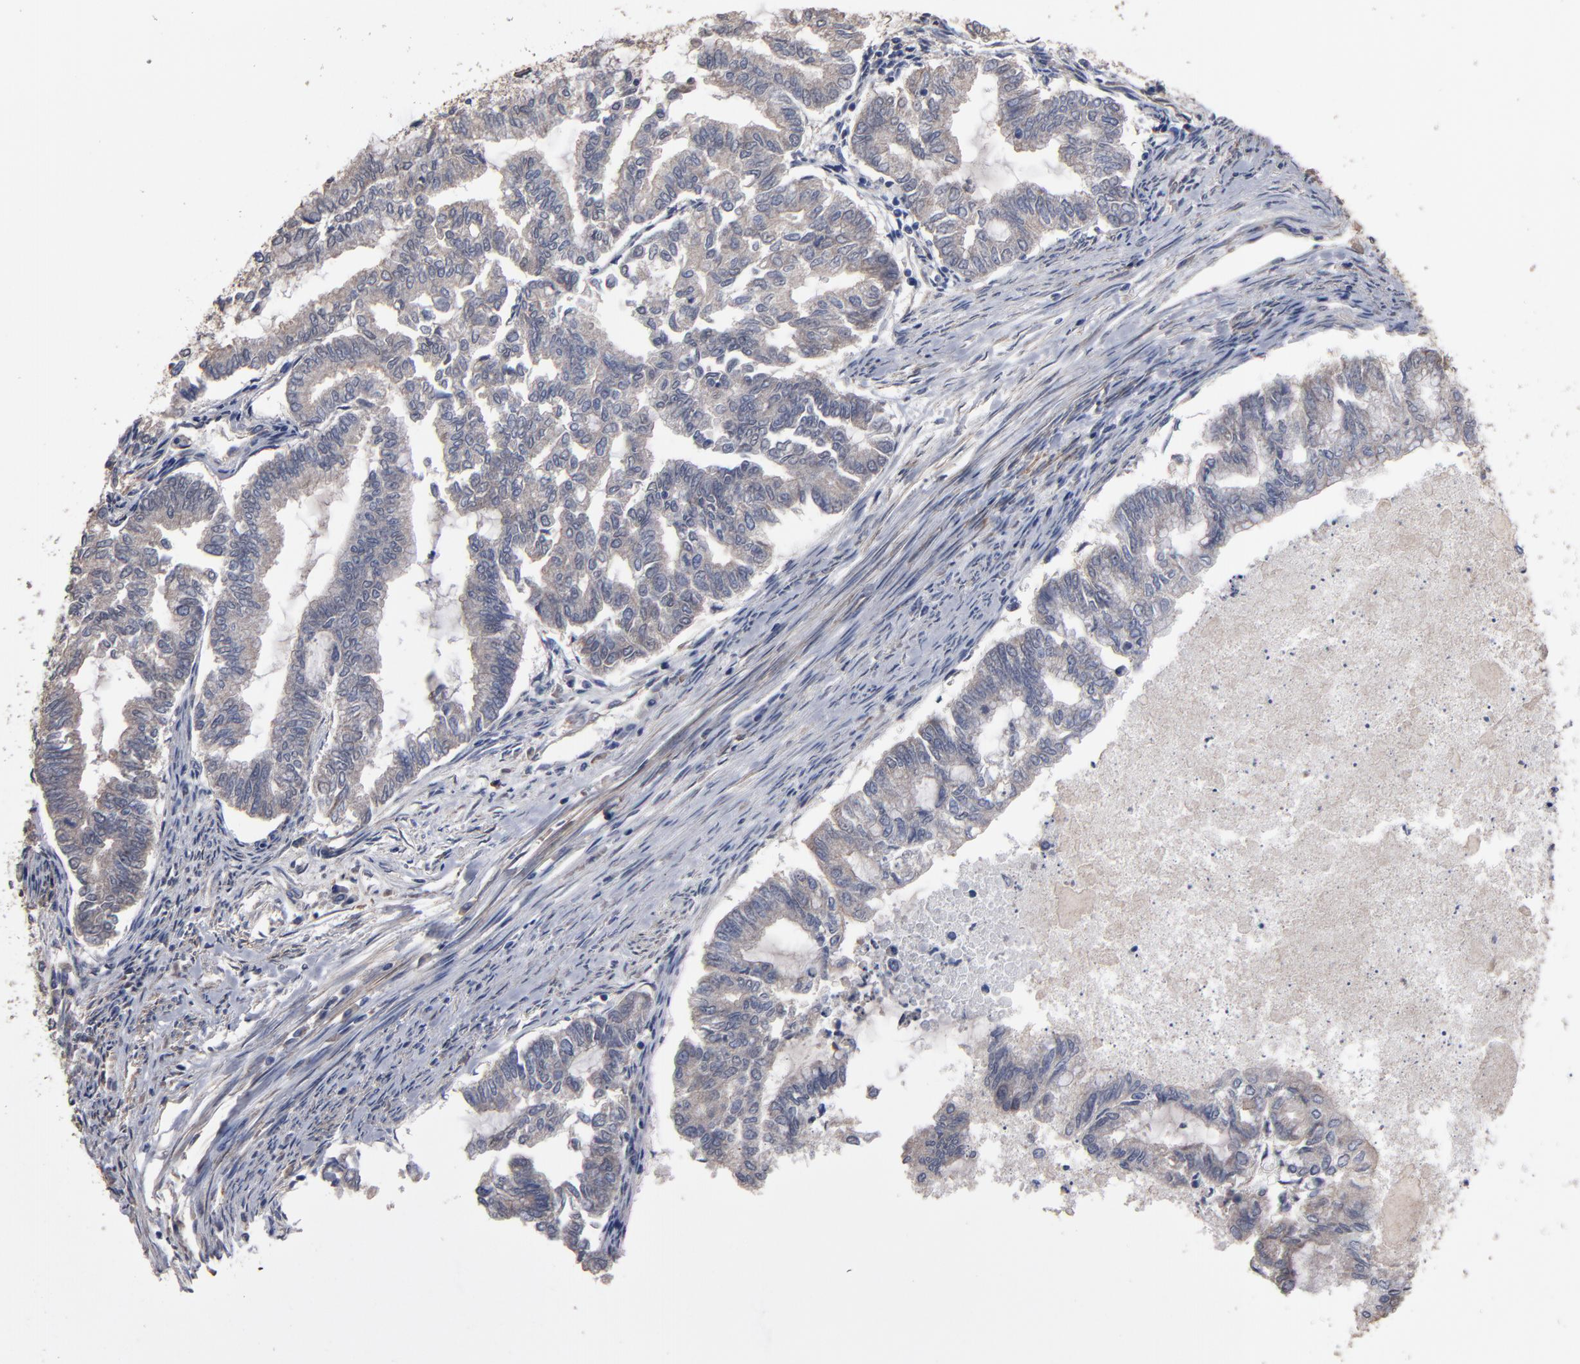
{"staining": {"intensity": "weak", "quantity": ">75%", "location": "cytoplasmic/membranous"}, "tissue": "endometrial cancer", "cell_type": "Tumor cells", "image_type": "cancer", "snomed": [{"axis": "morphology", "description": "Adenocarcinoma, NOS"}, {"axis": "topography", "description": "Endometrium"}], "caption": "This is a histology image of IHC staining of endometrial cancer, which shows weak positivity in the cytoplasmic/membranous of tumor cells.", "gene": "DMD", "patient": {"sex": "female", "age": 79}}